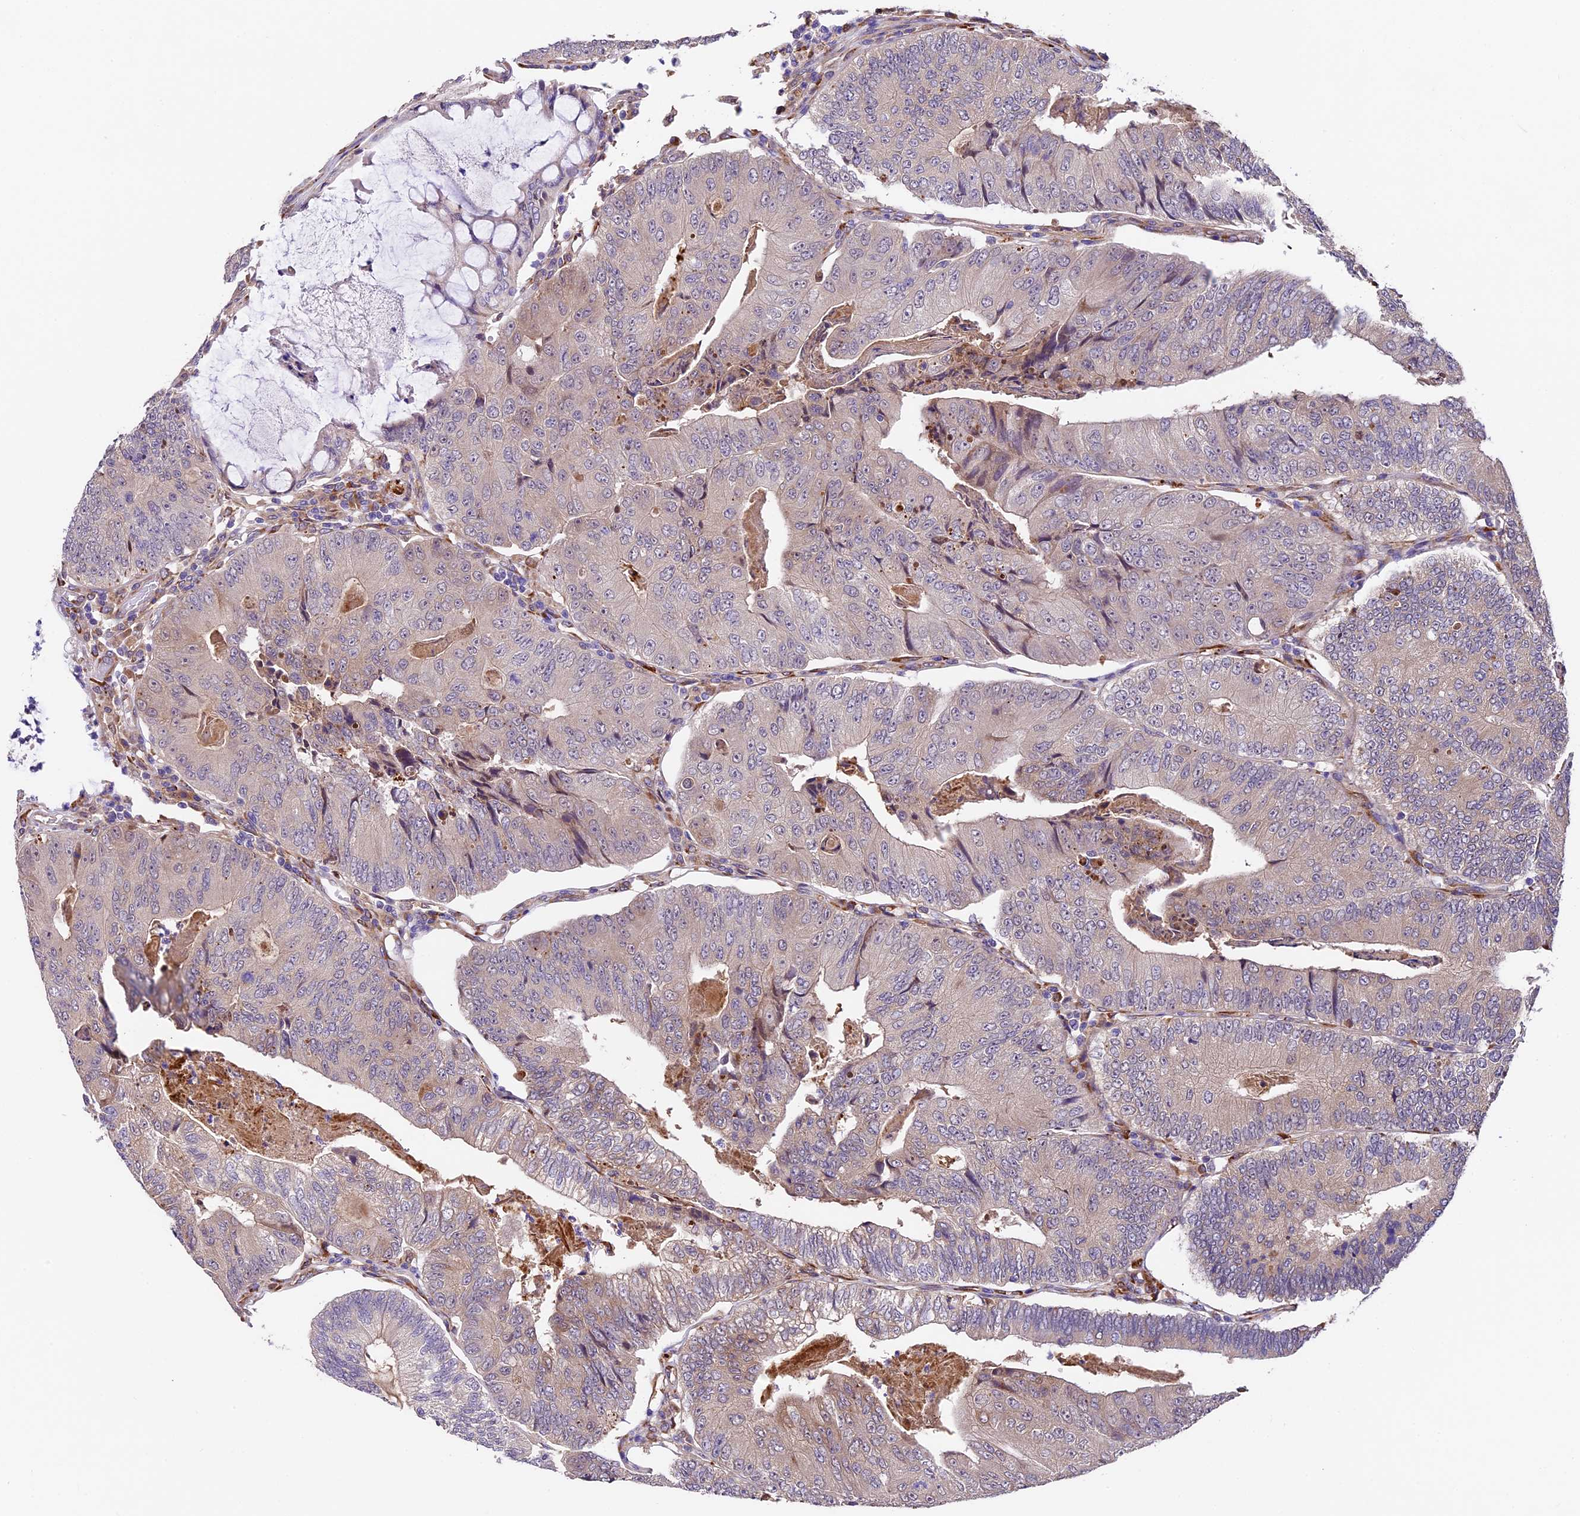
{"staining": {"intensity": "negative", "quantity": "none", "location": "none"}, "tissue": "colorectal cancer", "cell_type": "Tumor cells", "image_type": "cancer", "snomed": [{"axis": "morphology", "description": "Adenocarcinoma, NOS"}, {"axis": "topography", "description": "Colon"}], "caption": "This is an immunohistochemistry photomicrograph of colorectal adenocarcinoma. There is no expression in tumor cells.", "gene": "LSM7", "patient": {"sex": "female", "age": 67}}